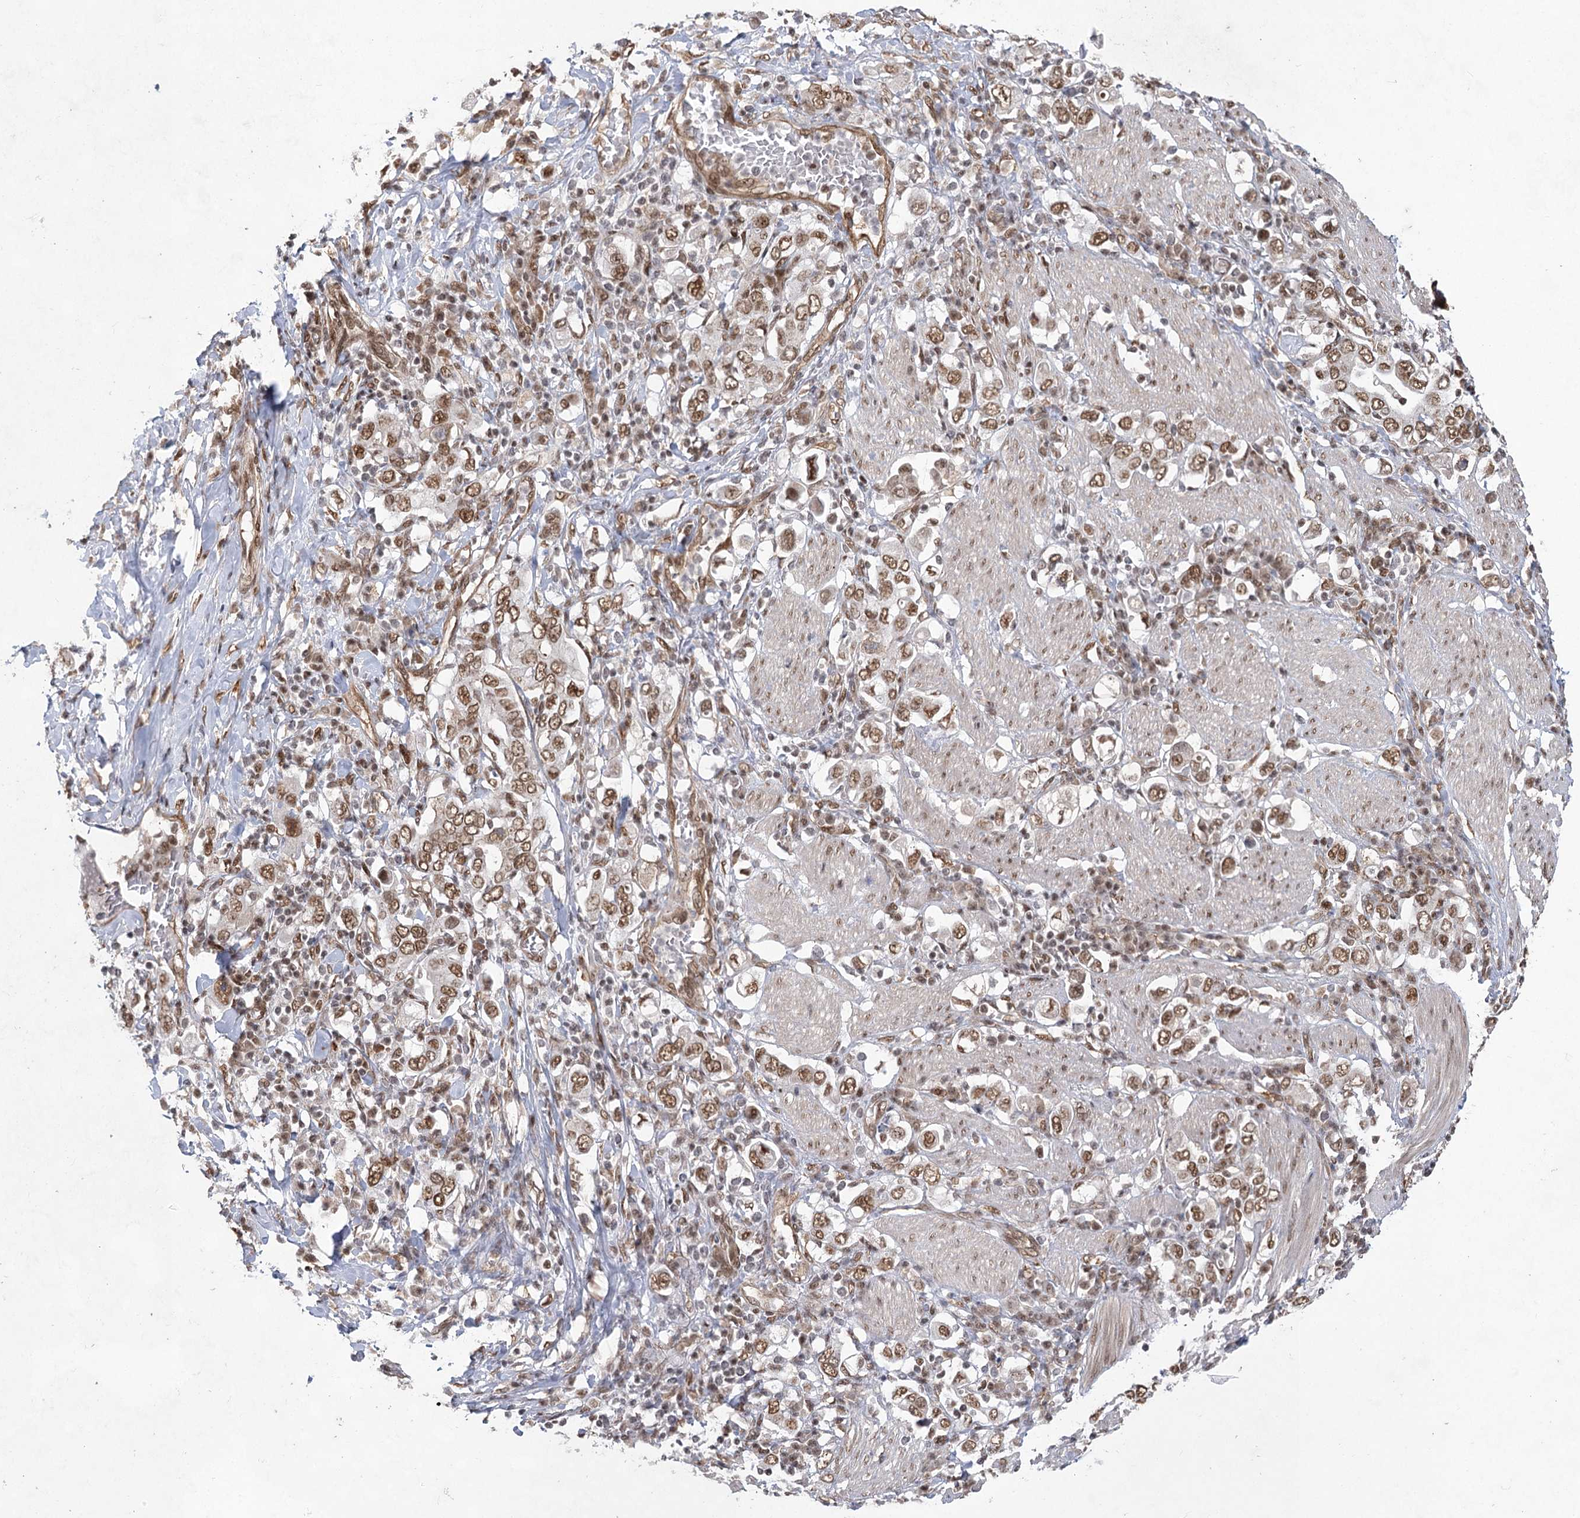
{"staining": {"intensity": "moderate", "quantity": ">75%", "location": "nuclear"}, "tissue": "stomach cancer", "cell_type": "Tumor cells", "image_type": "cancer", "snomed": [{"axis": "morphology", "description": "Adenocarcinoma, NOS"}, {"axis": "topography", "description": "Stomach, upper"}], "caption": "Immunohistochemistry (IHC) of human stomach cancer (adenocarcinoma) shows medium levels of moderate nuclear expression in about >75% of tumor cells.", "gene": "ZCCHC8", "patient": {"sex": "male", "age": 62}}